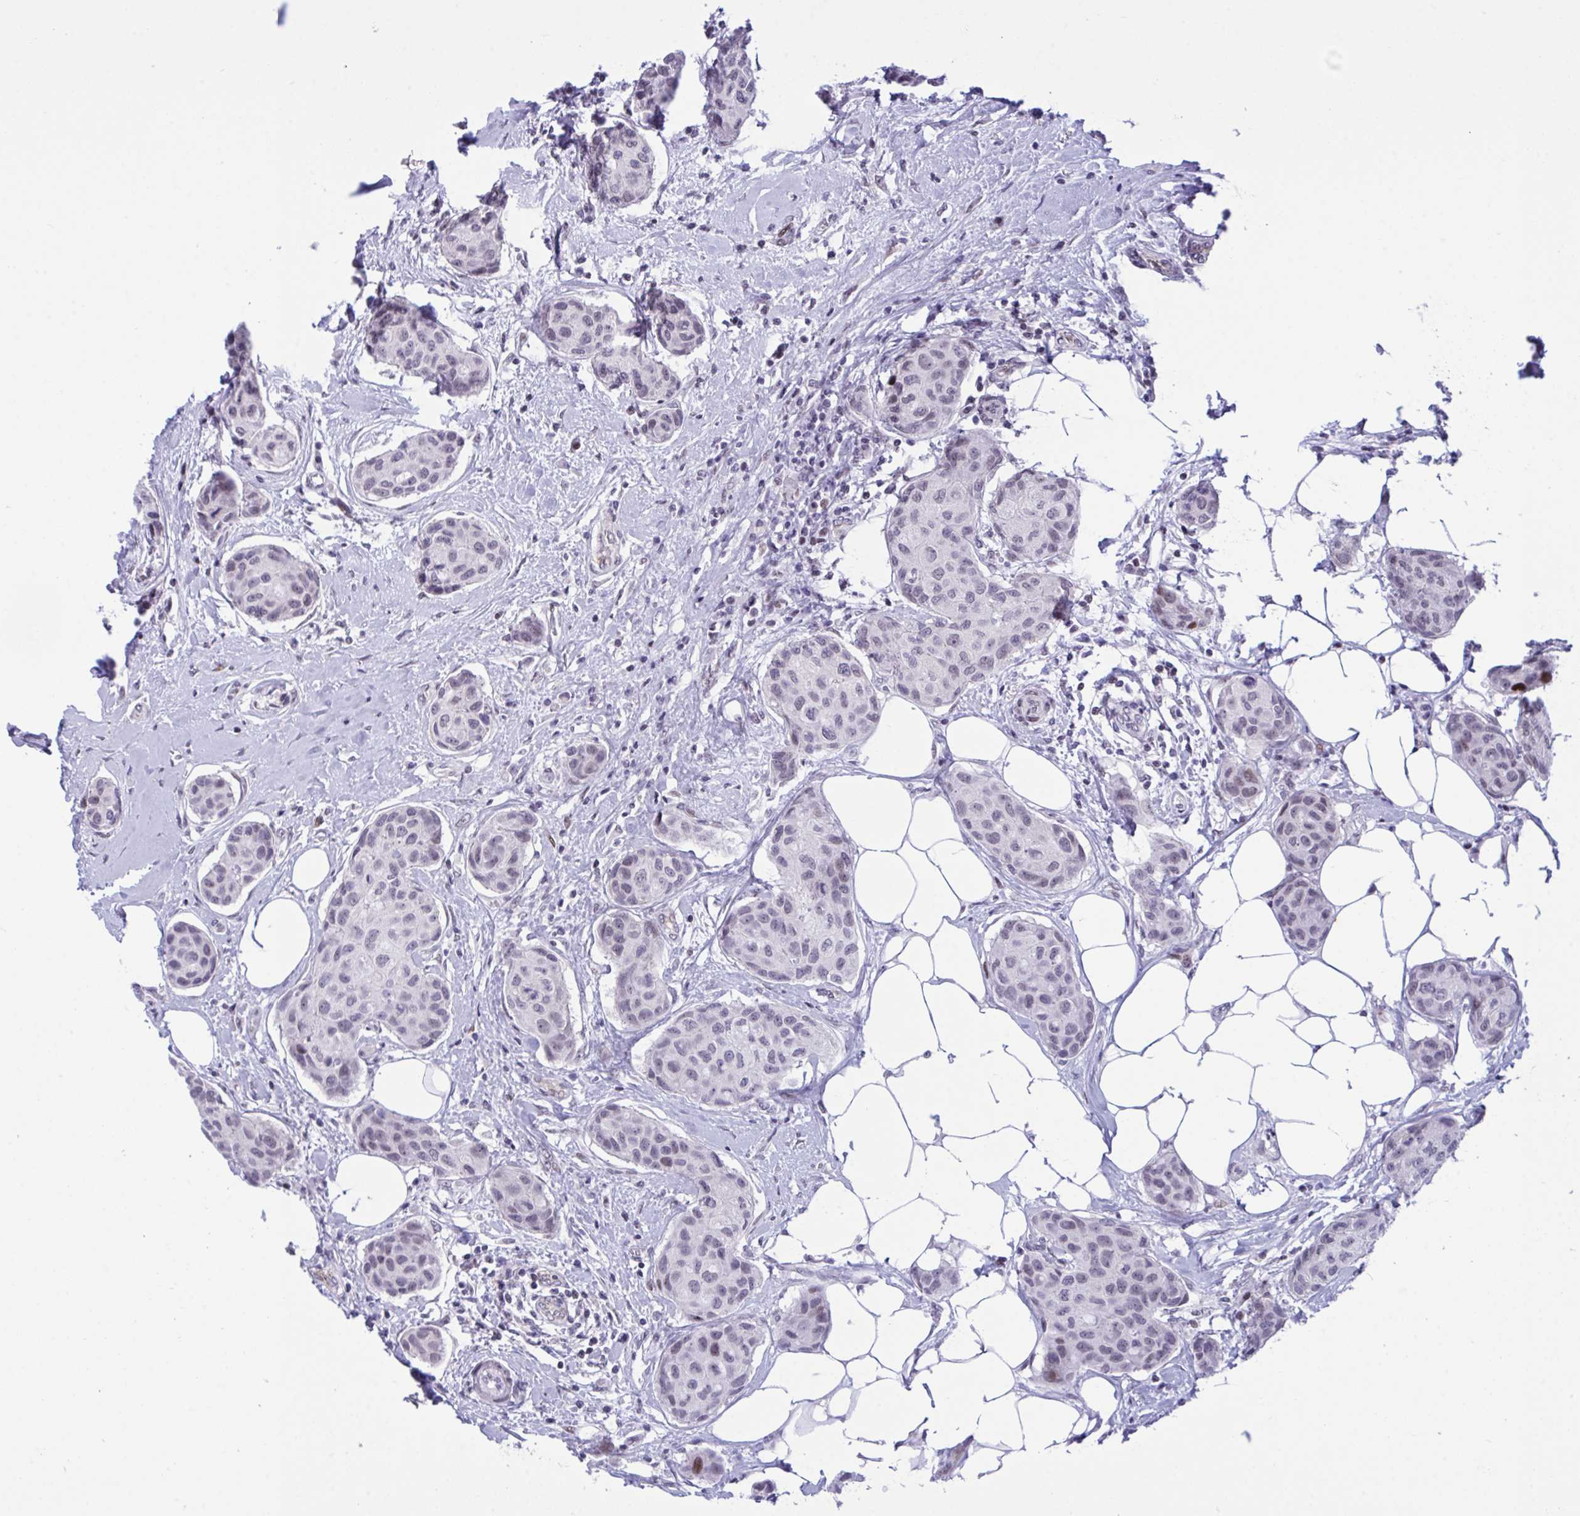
{"staining": {"intensity": "negative", "quantity": "none", "location": "none"}, "tissue": "breast cancer", "cell_type": "Tumor cells", "image_type": "cancer", "snomed": [{"axis": "morphology", "description": "Duct carcinoma"}, {"axis": "topography", "description": "Breast"}, {"axis": "topography", "description": "Lymph node"}], "caption": "The immunohistochemistry (IHC) micrograph has no significant positivity in tumor cells of breast cancer (infiltrating ductal carcinoma) tissue. The staining was performed using DAB to visualize the protein expression in brown, while the nuclei were stained in blue with hematoxylin (Magnification: 20x).", "gene": "ZFHX3", "patient": {"sex": "female", "age": 80}}